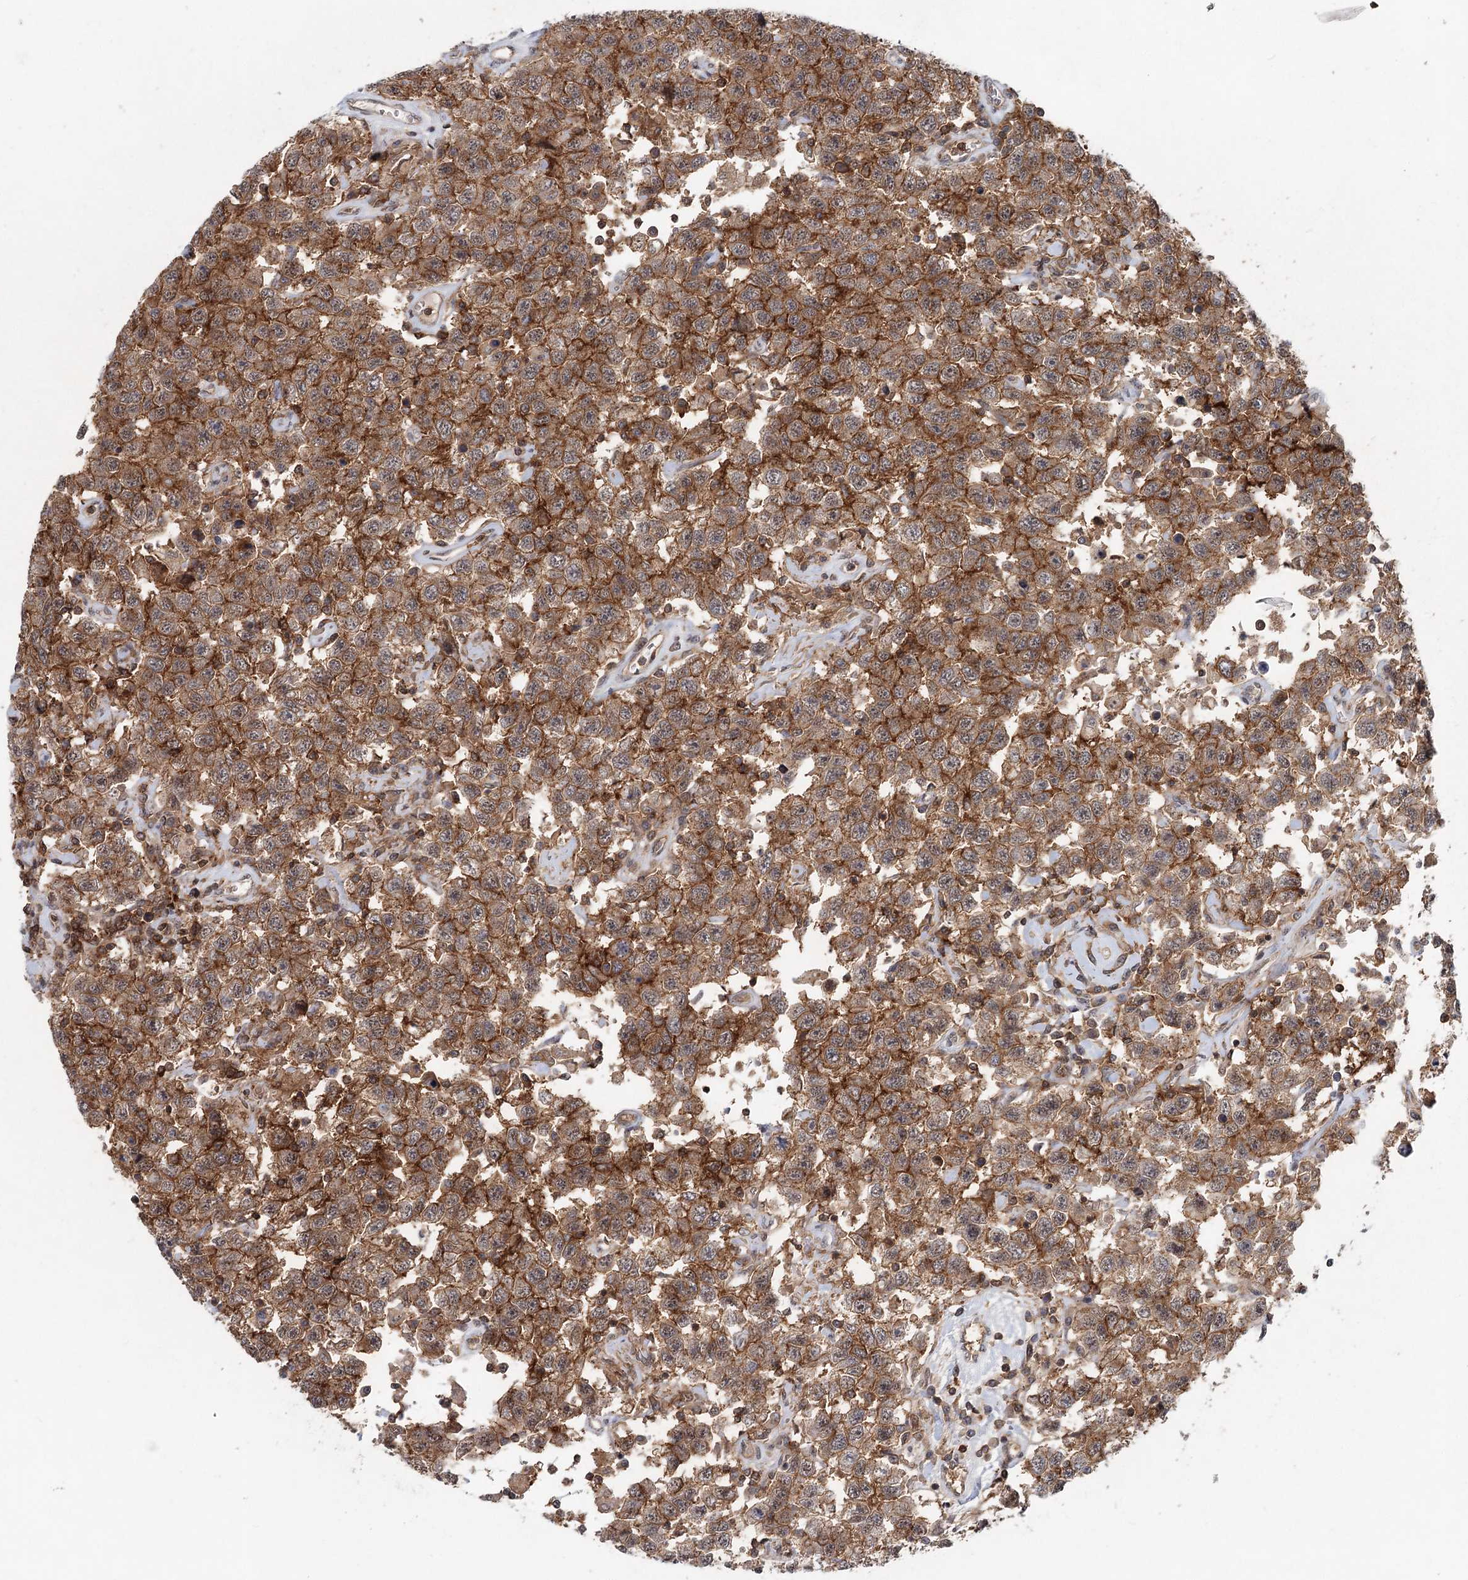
{"staining": {"intensity": "strong", "quantity": ">75%", "location": "cytoplasmic/membranous"}, "tissue": "testis cancer", "cell_type": "Tumor cells", "image_type": "cancer", "snomed": [{"axis": "morphology", "description": "Seminoma, NOS"}, {"axis": "topography", "description": "Testis"}], "caption": "Protein staining reveals strong cytoplasmic/membranous positivity in approximately >75% of tumor cells in testis cancer. (IHC, brightfield microscopy, high magnification).", "gene": "CDC42SE2", "patient": {"sex": "male", "age": 41}}